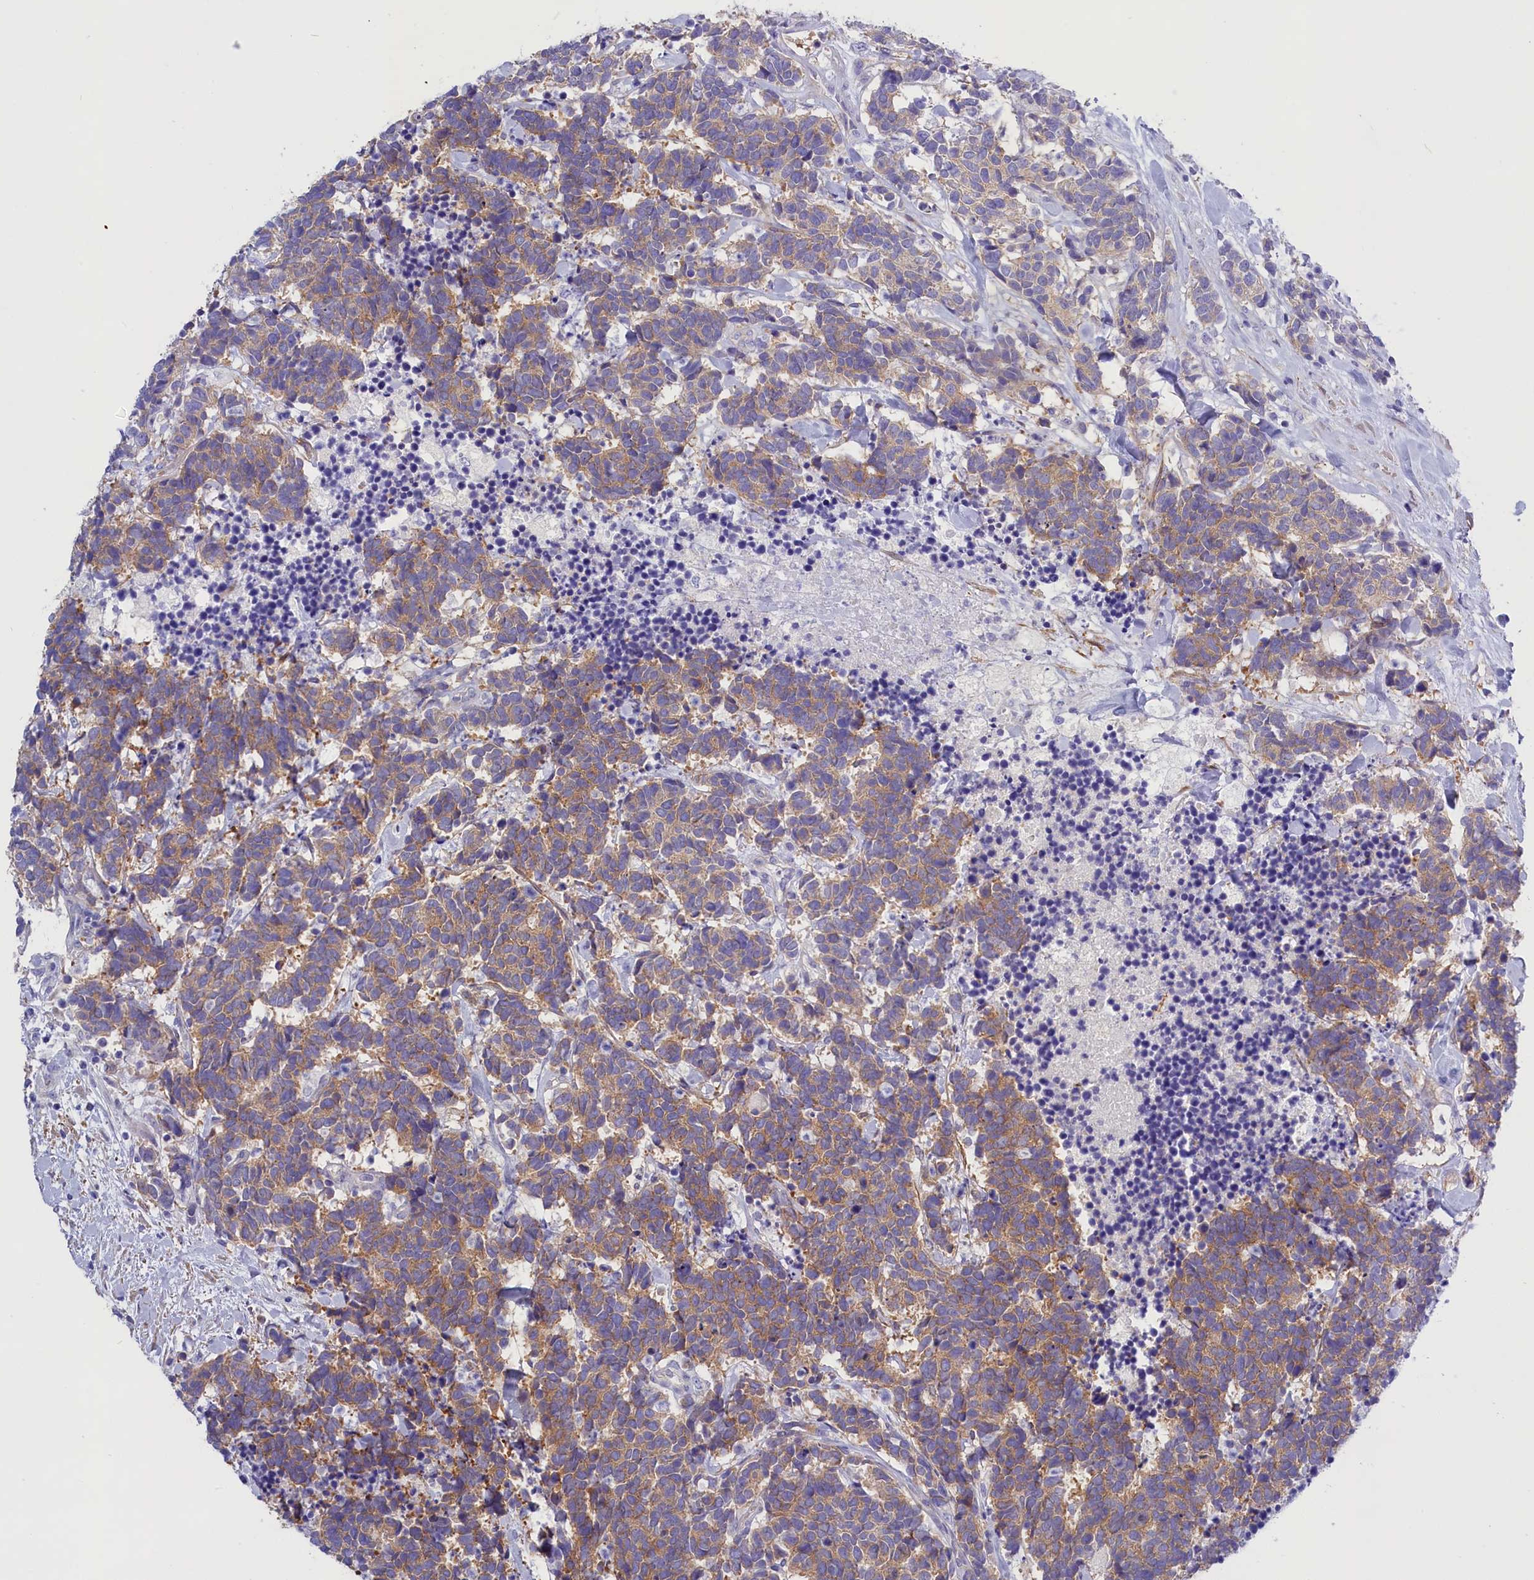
{"staining": {"intensity": "moderate", "quantity": ">75%", "location": "cytoplasmic/membranous"}, "tissue": "carcinoid", "cell_type": "Tumor cells", "image_type": "cancer", "snomed": [{"axis": "morphology", "description": "Carcinoma, NOS"}, {"axis": "morphology", "description": "Carcinoid, malignant, NOS"}, {"axis": "topography", "description": "Prostate"}], "caption": "Immunohistochemistry (IHC) (DAB) staining of carcinoid (malignant) exhibits moderate cytoplasmic/membranous protein expression in about >75% of tumor cells. Nuclei are stained in blue.", "gene": "PPP1R13L", "patient": {"sex": "male", "age": 57}}